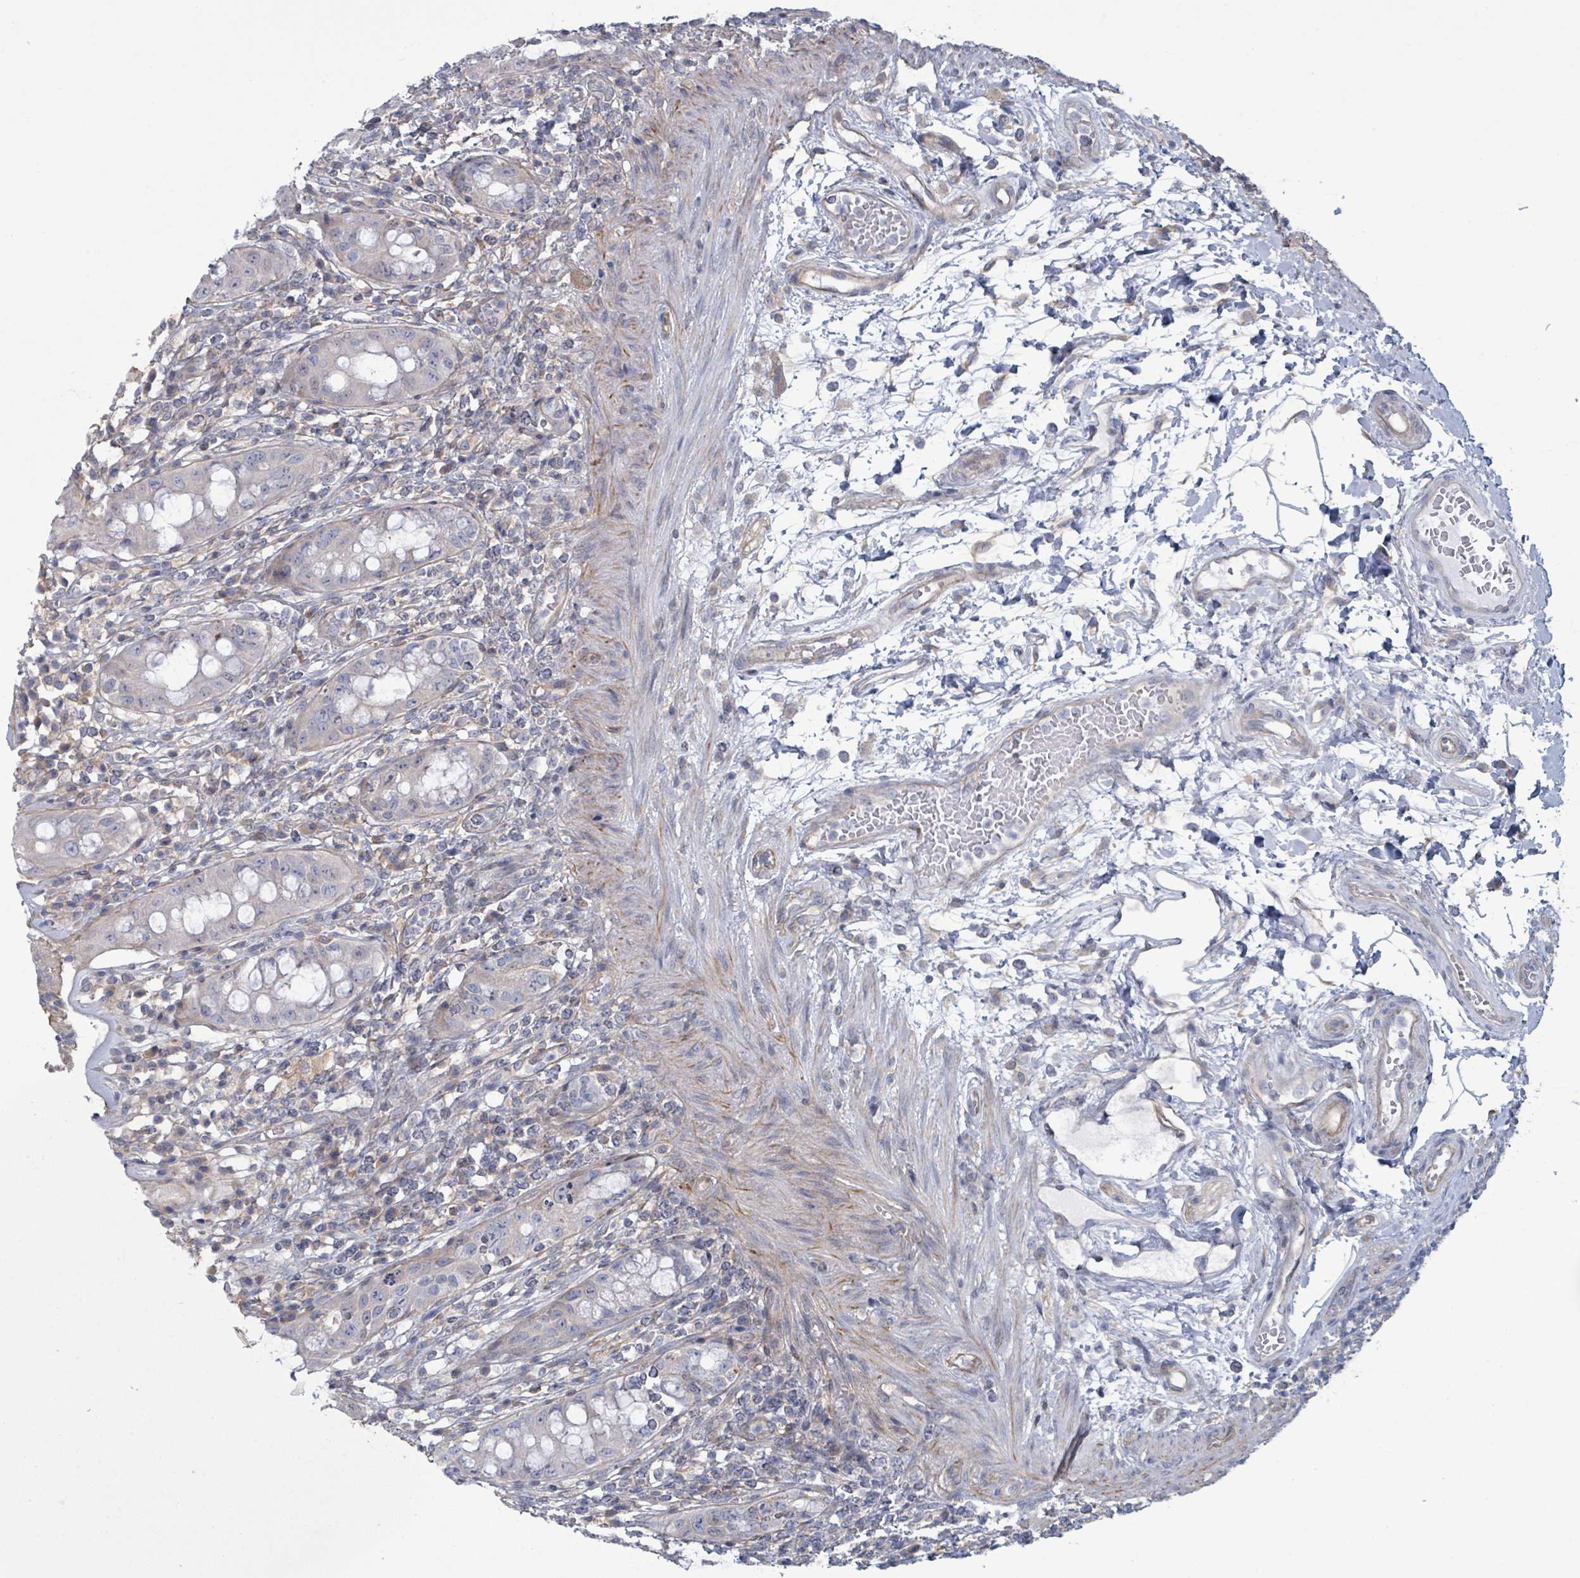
{"staining": {"intensity": "moderate", "quantity": "<25%", "location": "cytoplasmic/membranous"}, "tissue": "rectum", "cell_type": "Glandular cells", "image_type": "normal", "snomed": [{"axis": "morphology", "description": "Normal tissue, NOS"}, {"axis": "topography", "description": "Rectum"}], "caption": "Immunohistochemical staining of benign rectum demonstrates <25% levels of moderate cytoplasmic/membranous protein expression in approximately <25% of glandular cells. (DAB = brown stain, brightfield microscopy at high magnification).", "gene": "COL13A1", "patient": {"sex": "female", "age": 57}}